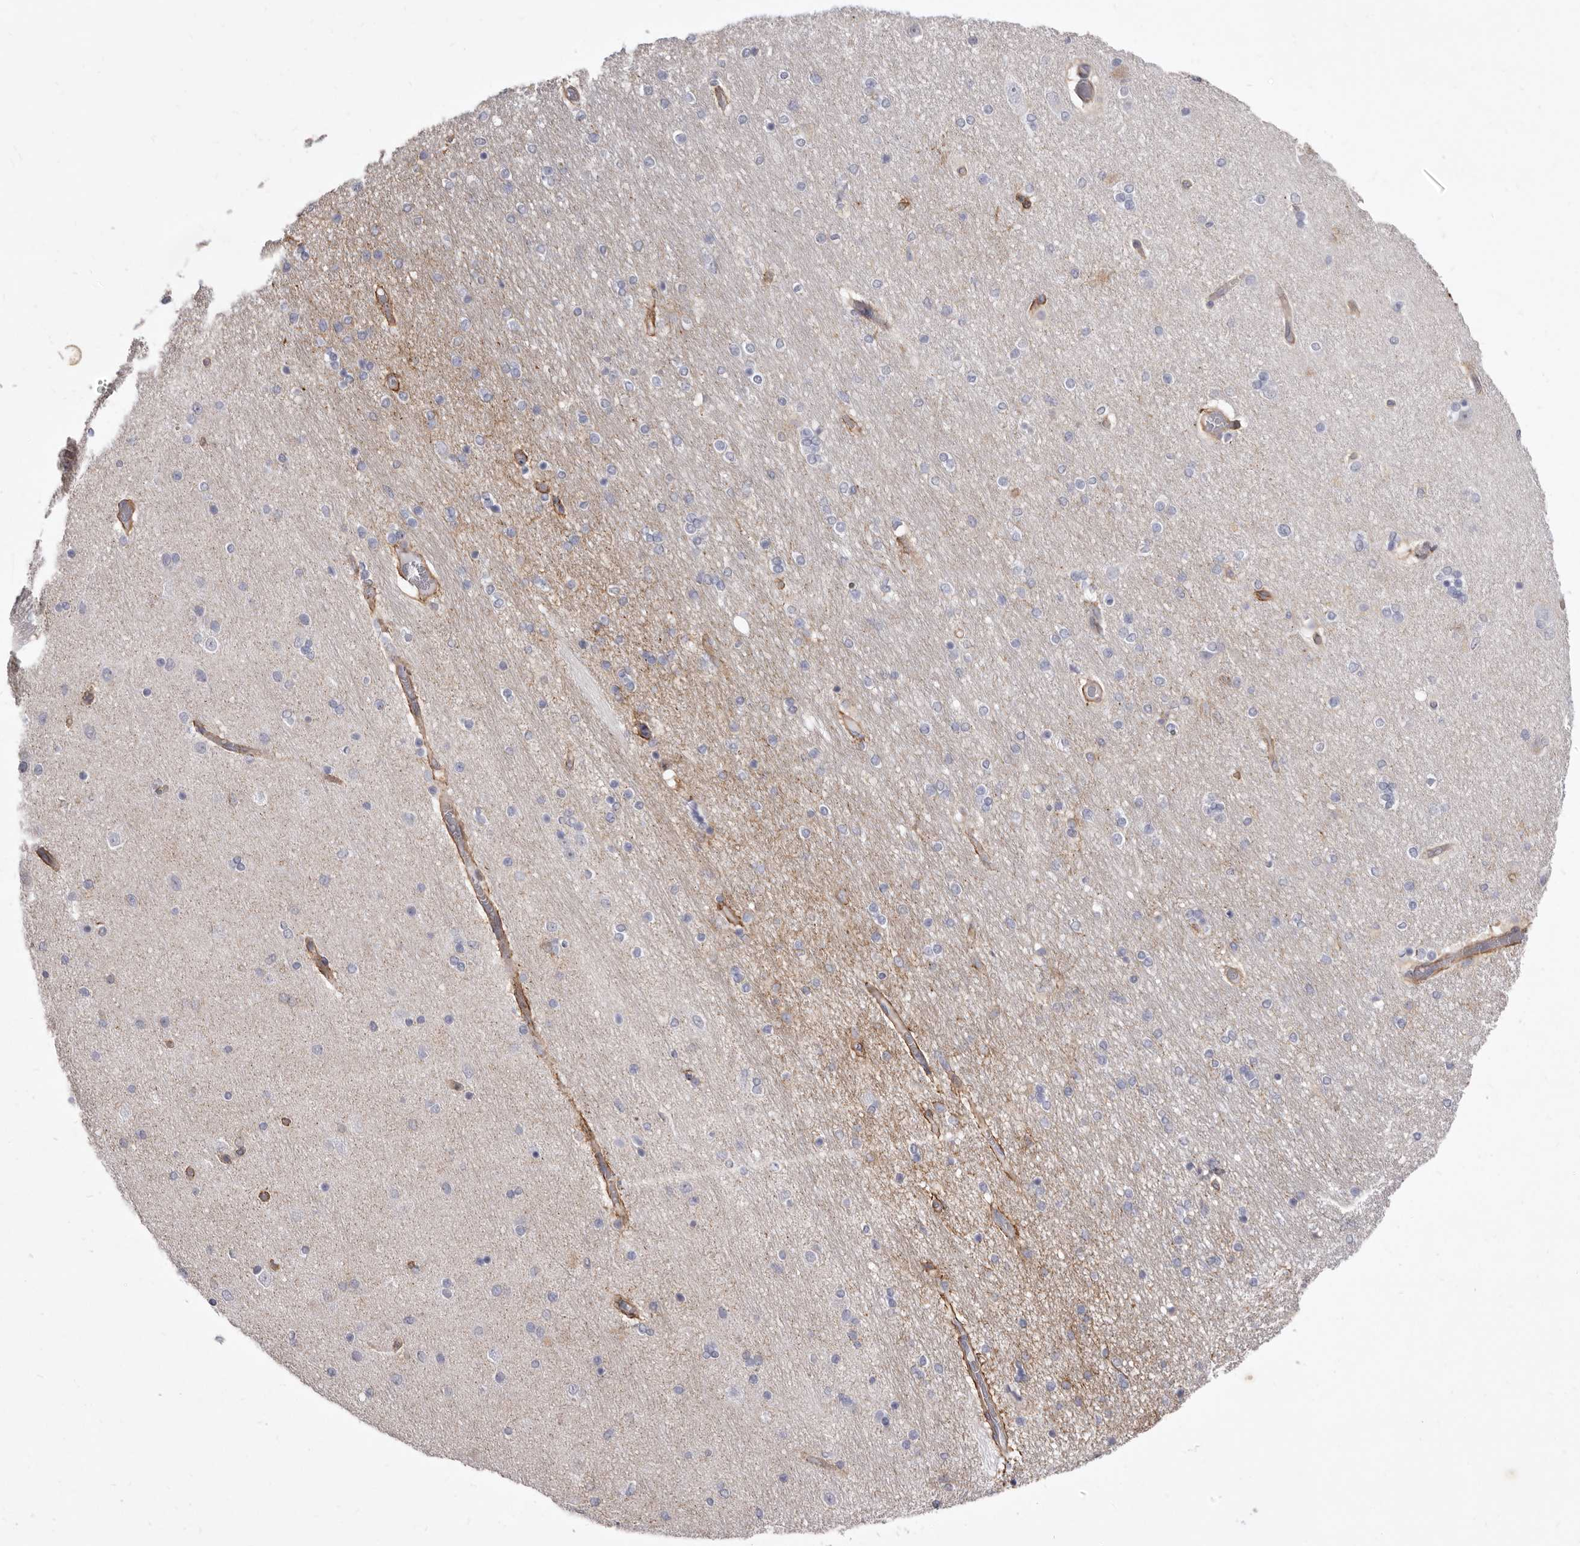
{"staining": {"intensity": "negative", "quantity": "none", "location": "none"}, "tissue": "hippocampus", "cell_type": "Glial cells", "image_type": "normal", "snomed": [{"axis": "morphology", "description": "Normal tissue, NOS"}, {"axis": "topography", "description": "Hippocampus"}], "caption": "Glial cells show no significant expression in unremarkable hippocampus.", "gene": "P2RX6", "patient": {"sex": "female", "age": 54}}